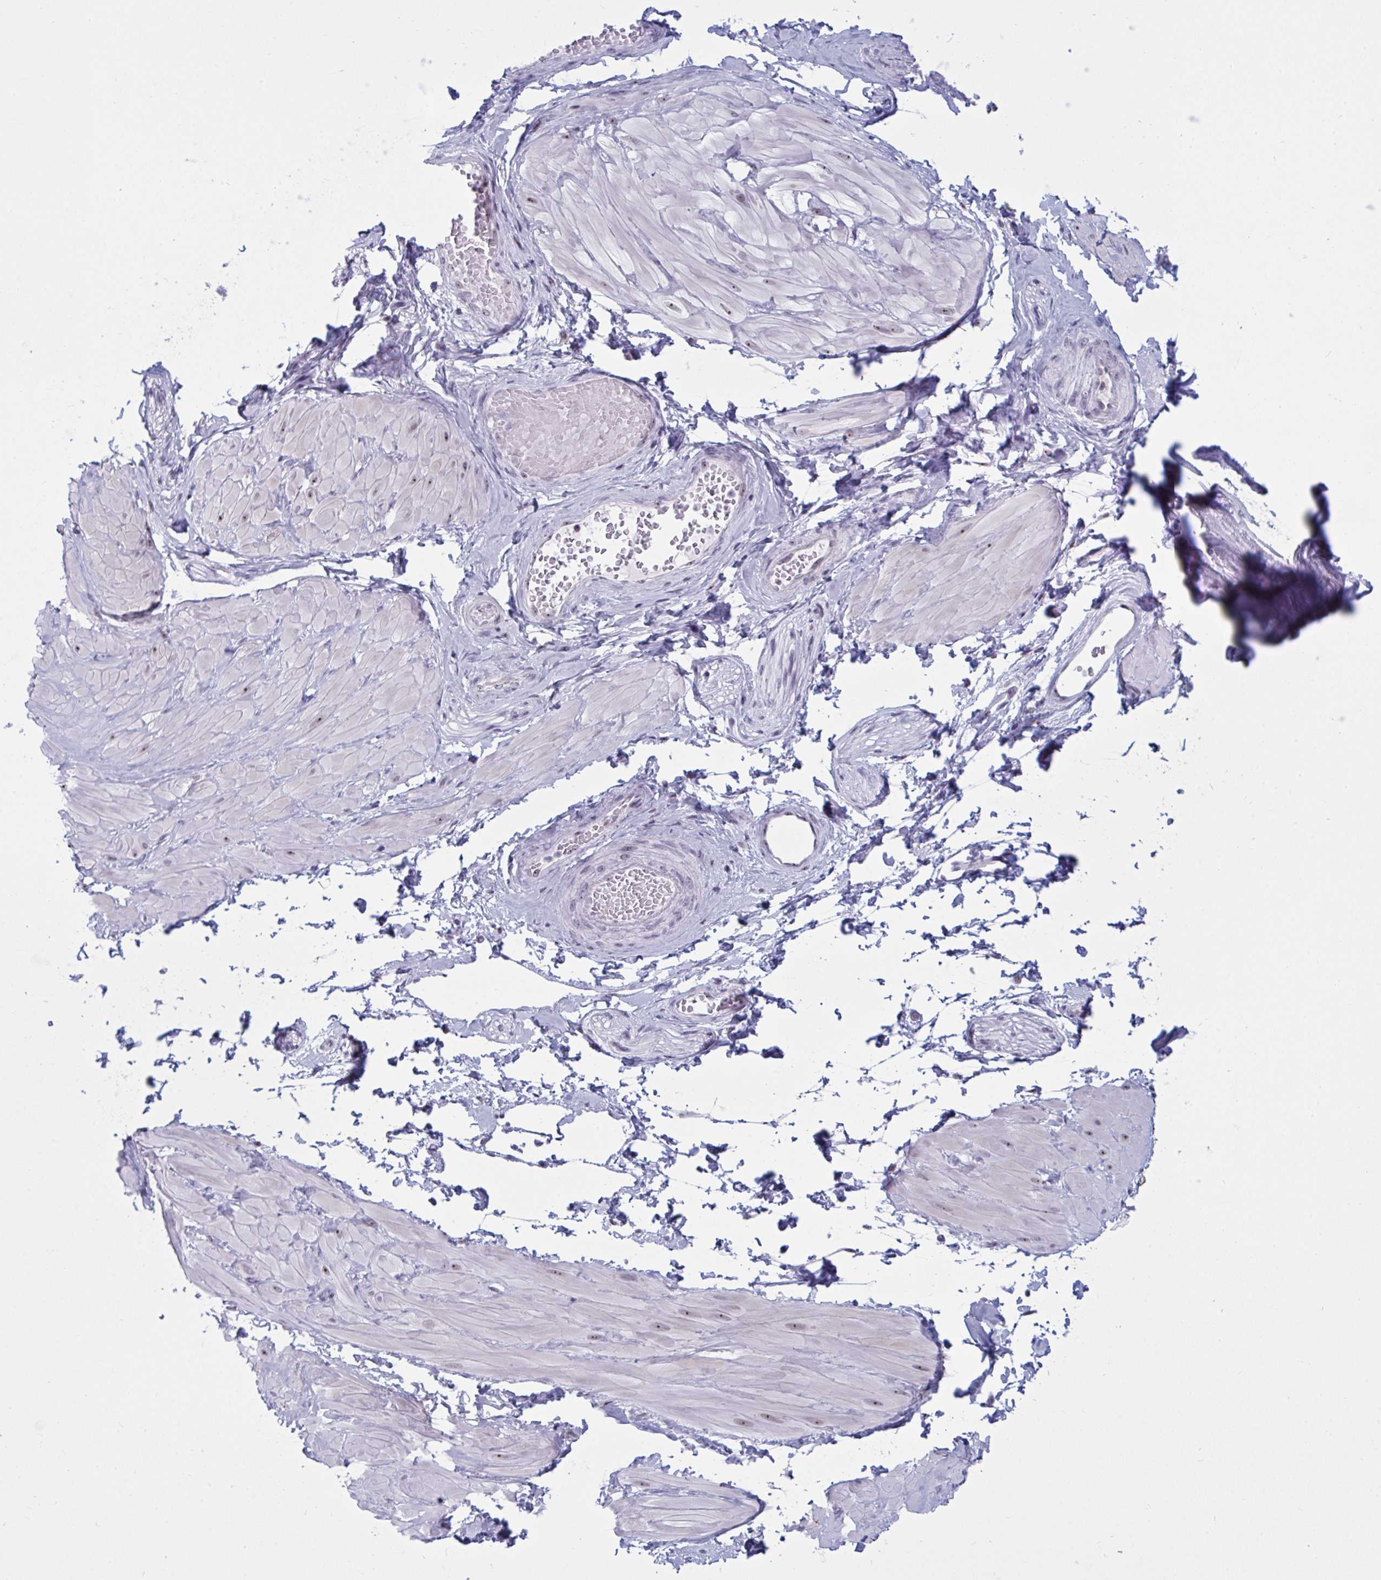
{"staining": {"intensity": "negative", "quantity": "none", "location": "none"}, "tissue": "adipose tissue", "cell_type": "Adipocytes", "image_type": "normal", "snomed": [{"axis": "morphology", "description": "Normal tissue, NOS"}, {"axis": "topography", "description": "Epididymis"}, {"axis": "topography", "description": "Peripheral nerve tissue"}], "caption": "A high-resolution histopathology image shows immunohistochemistry staining of benign adipose tissue, which displays no significant positivity in adipocytes.", "gene": "TGM6", "patient": {"sex": "male", "age": 32}}